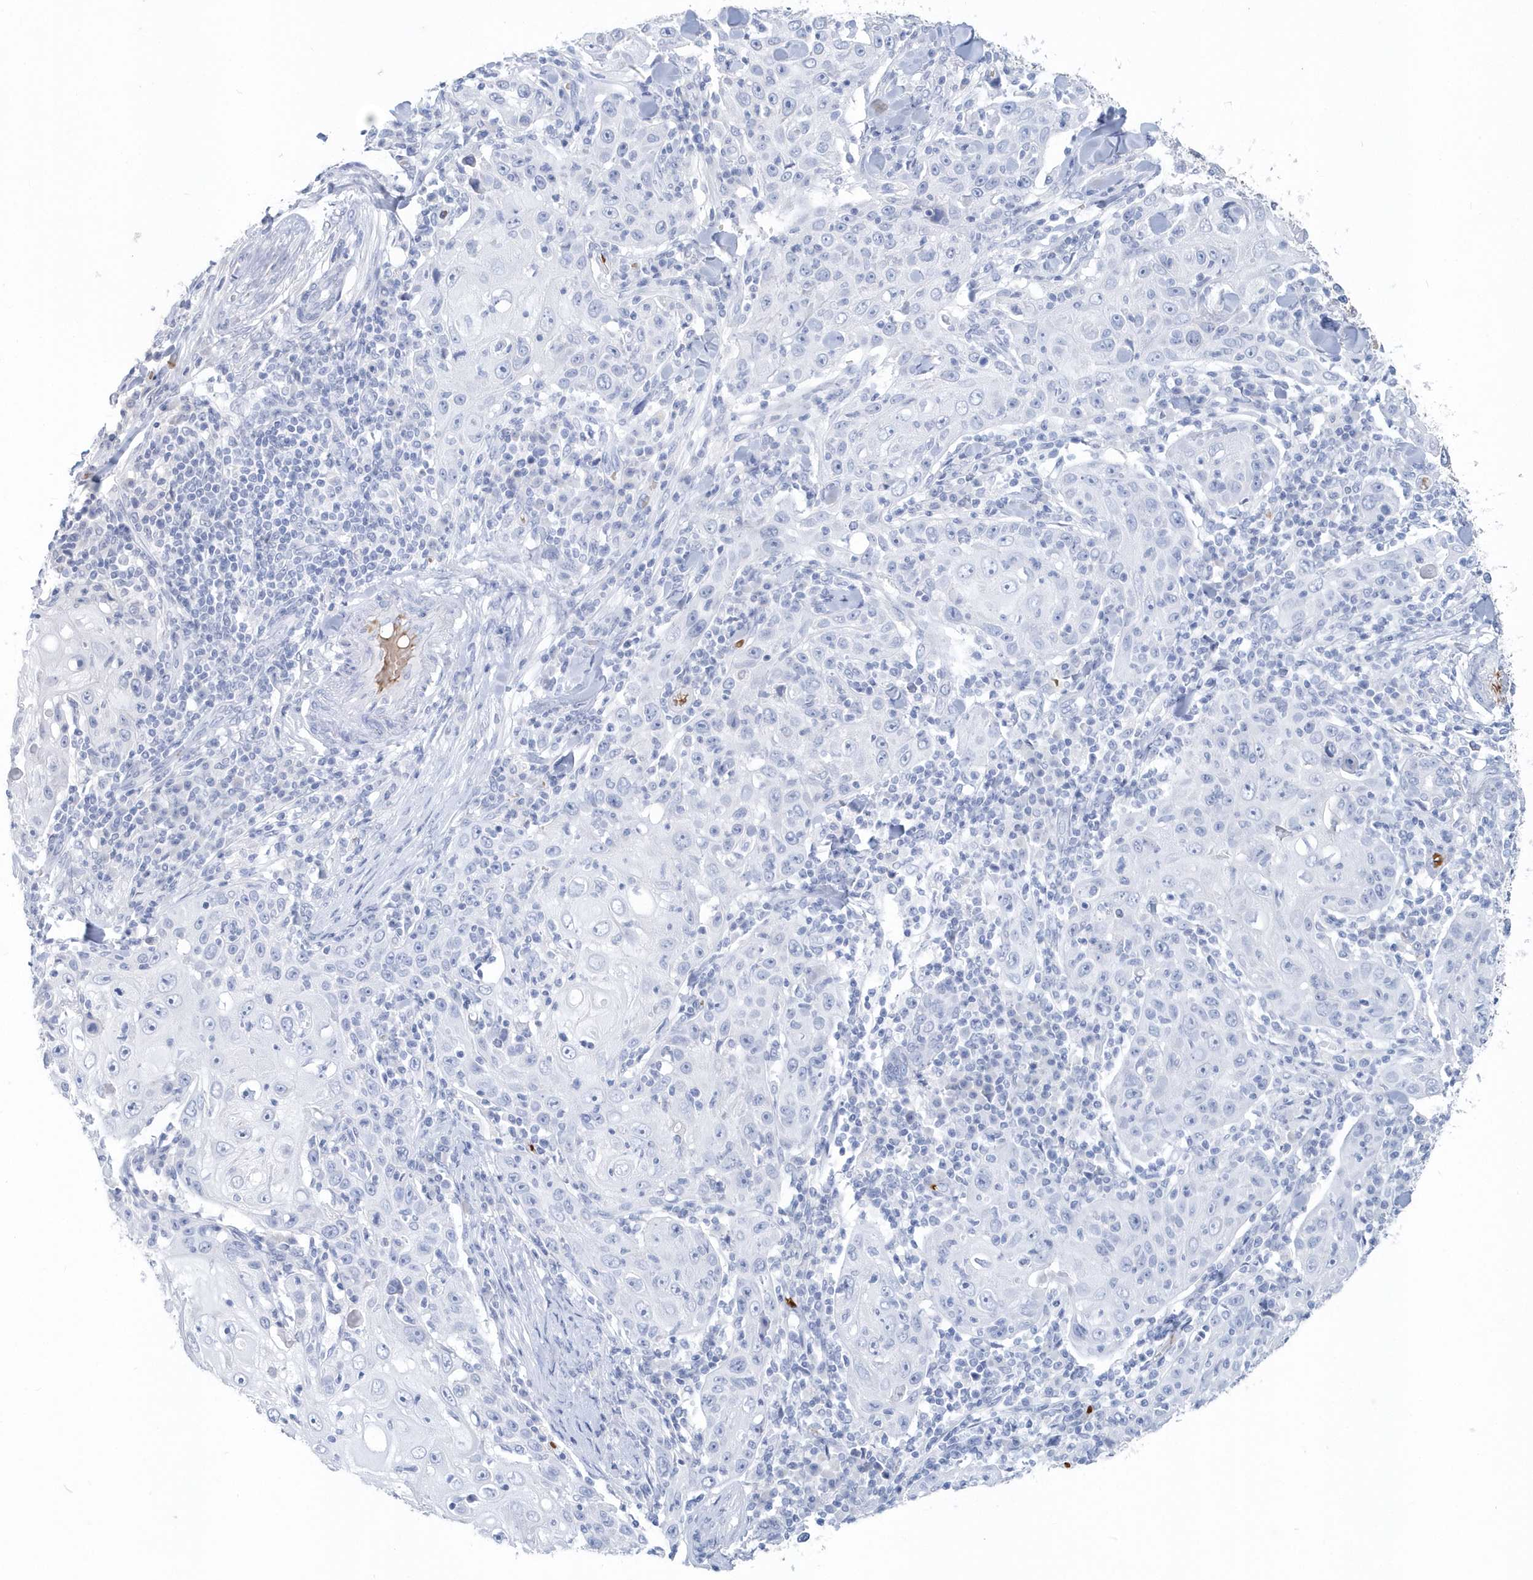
{"staining": {"intensity": "negative", "quantity": "none", "location": "none"}, "tissue": "skin cancer", "cell_type": "Tumor cells", "image_type": "cancer", "snomed": [{"axis": "morphology", "description": "Squamous cell carcinoma, NOS"}, {"axis": "topography", "description": "Skin"}], "caption": "Tumor cells show no significant staining in squamous cell carcinoma (skin).", "gene": "HBA2", "patient": {"sex": "female", "age": 88}}